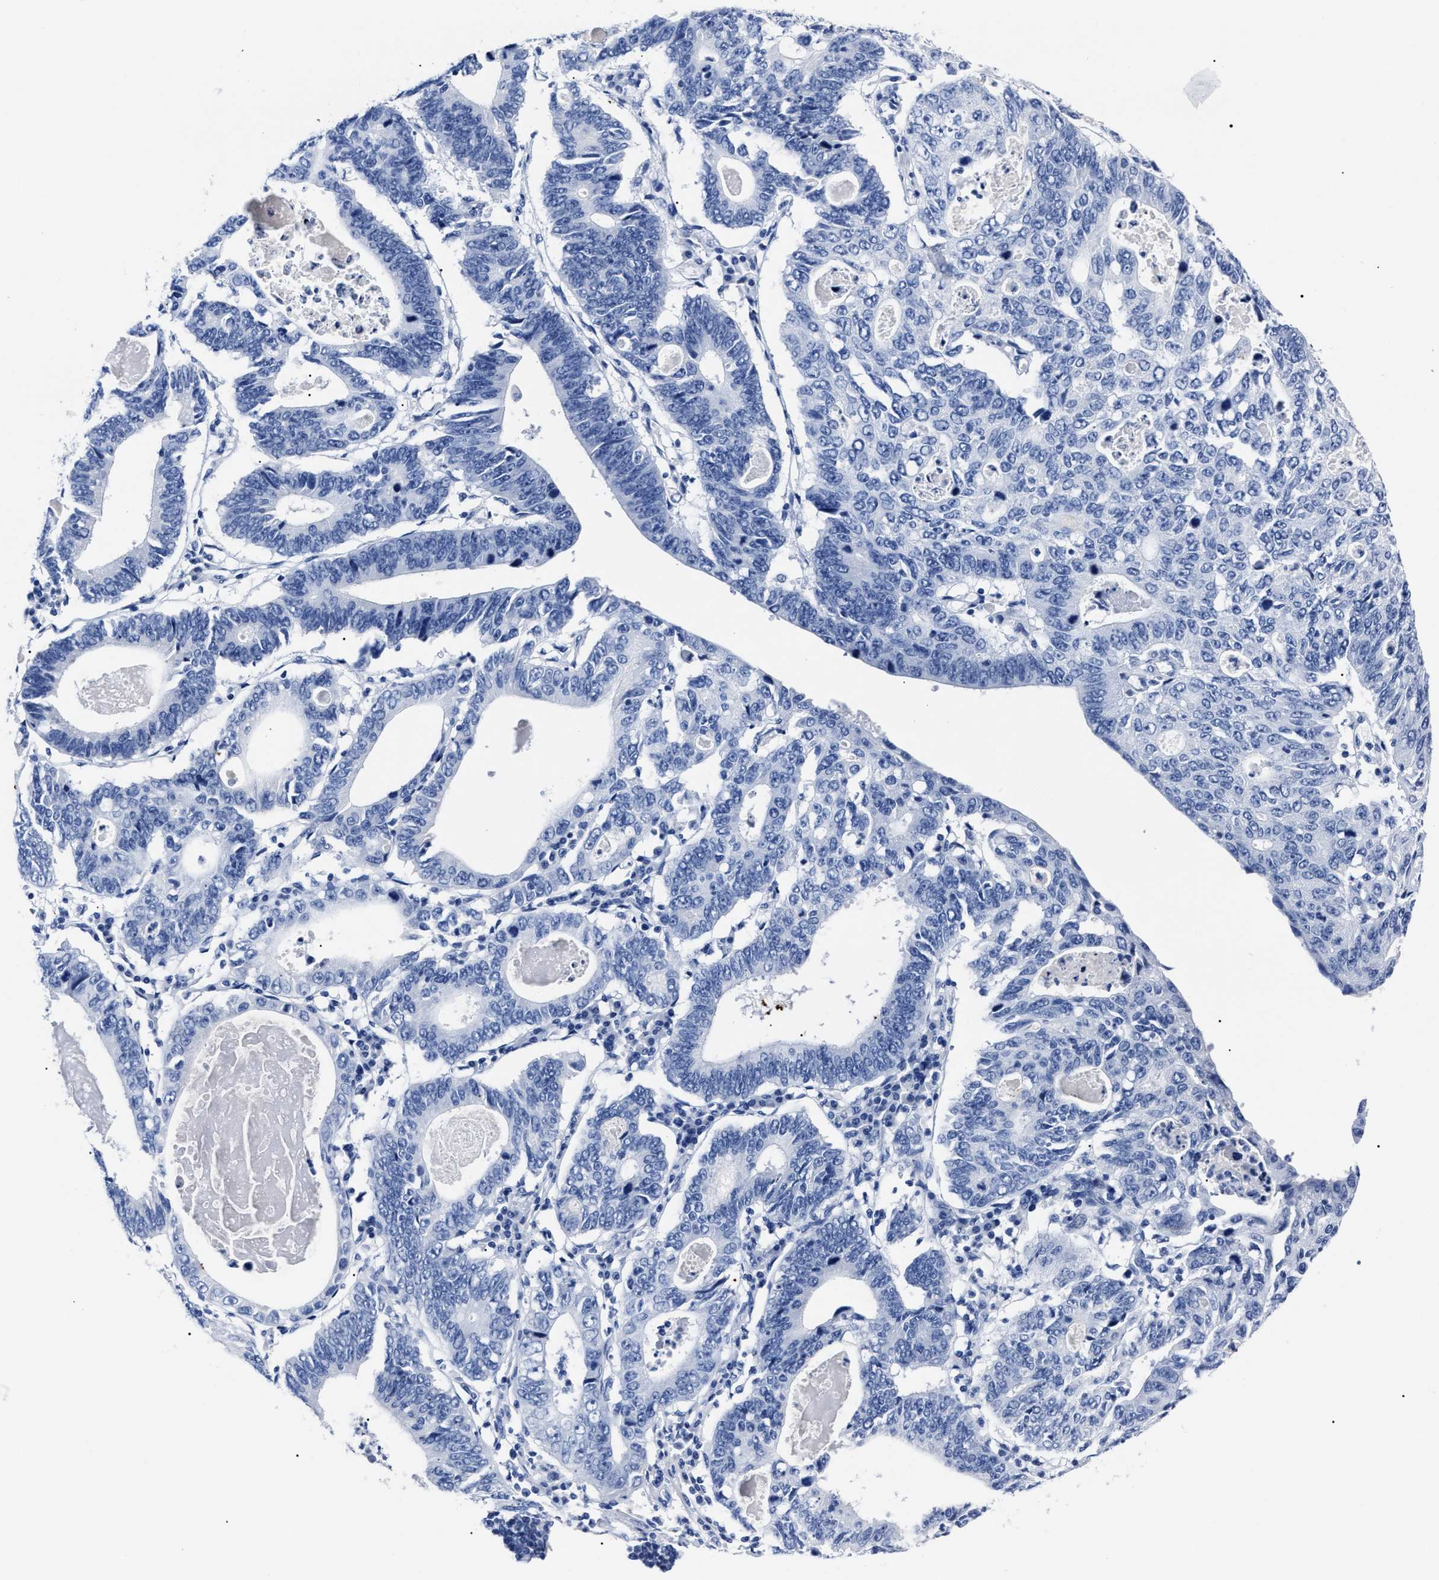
{"staining": {"intensity": "negative", "quantity": "none", "location": "none"}, "tissue": "stomach cancer", "cell_type": "Tumor cells", "image_type": "cancer", "snomed": [{"axis": "morphology", "description": "Adenocarcinoma, NOS"}, {"axis": "topography", "description": "Stomach"}], "caption": "Immunohistochemistry (IHC) image of neoplastic tissue: stomach adenocarcinoma stained with DAB reveals no significant protein expression in tumor cells. (Stains: DAB IHC with hematoxylin counter stain, Microscopy: brightfield microscopy at high magnification).", "gene": "ALPG", "patient": {"sex": "male", "age": 59}}